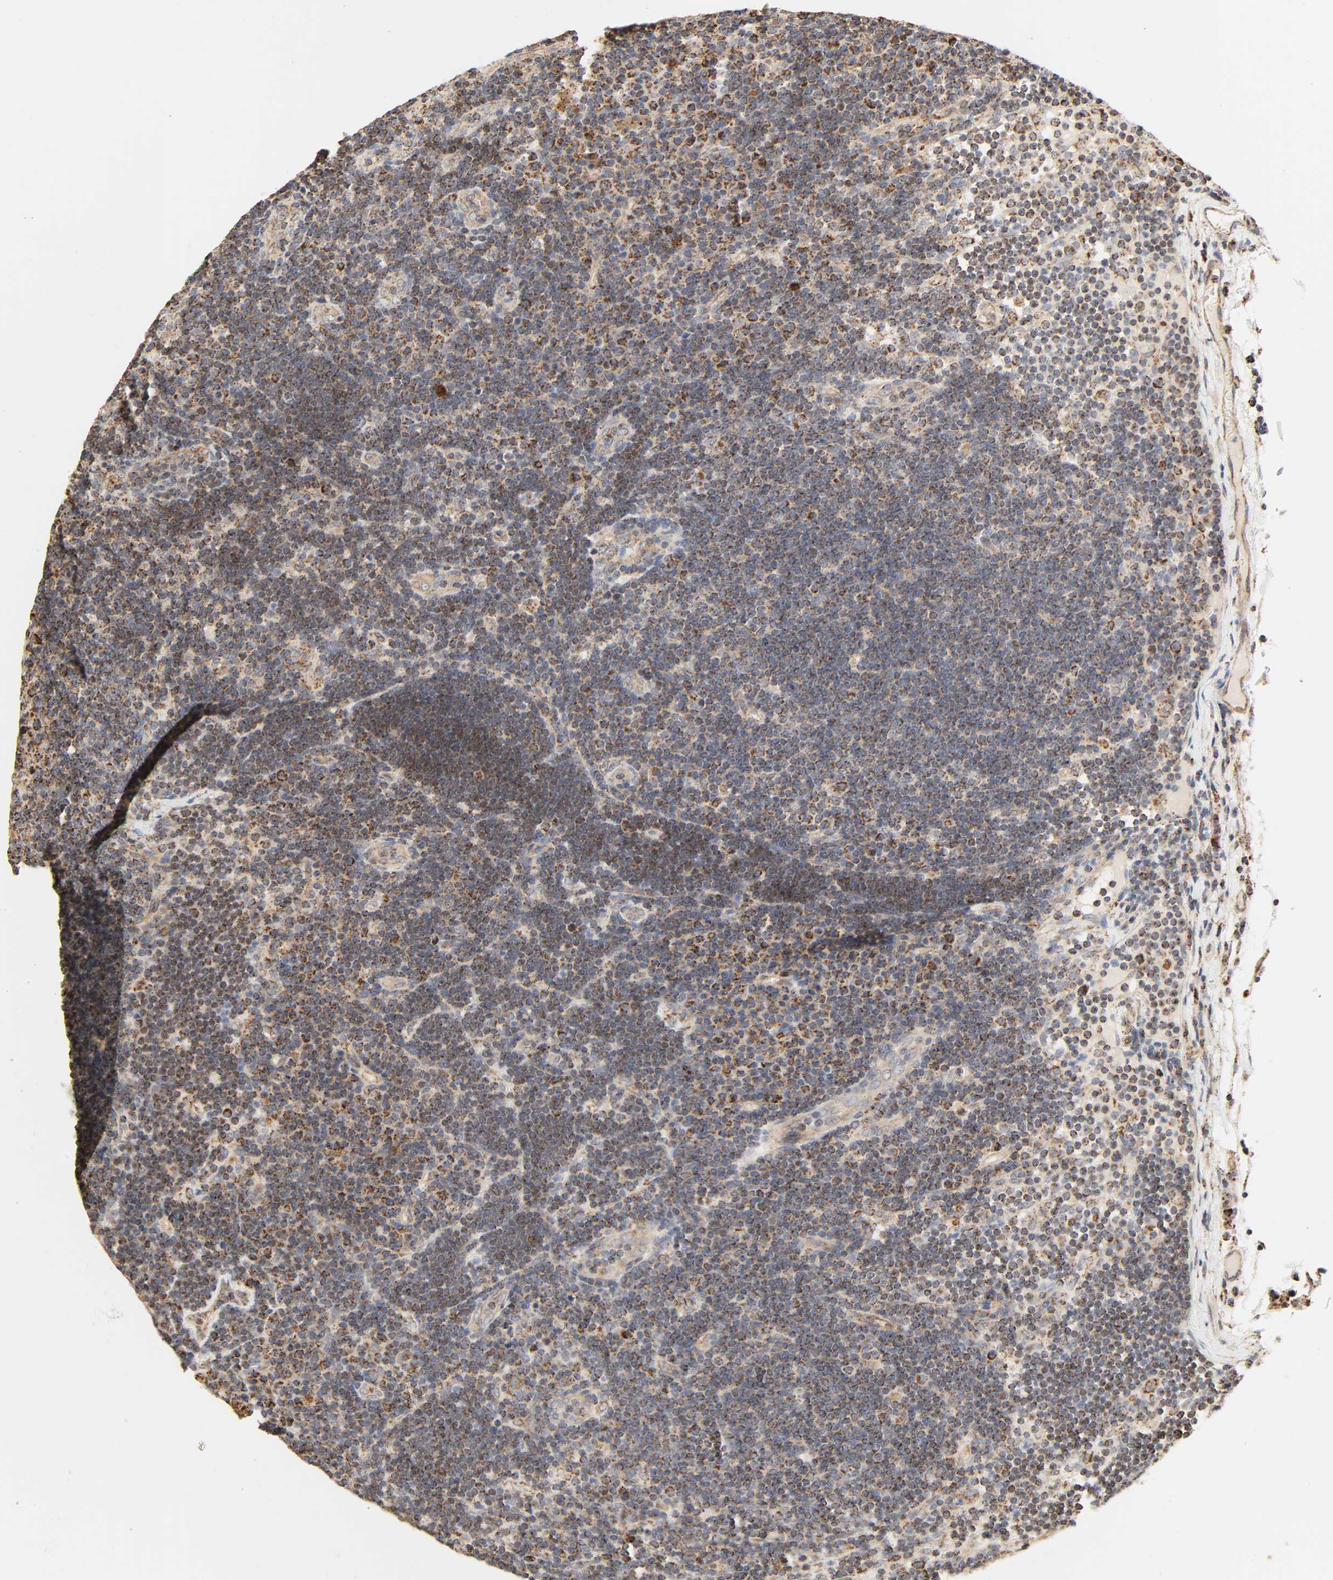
{"staining": {"intensity": "strong", "quantity": ">75%", "location": "cytoplasmic/membranous"}, "tissue": "lymph node", "cell_type": "Germinal center cells", "image_type": "normal", "snomed": [{"axis": "morphology", "description": "Normal tissue, NOS"}, {"axis": "morphology", "description": "Squamous cell carcinoma, metastatic, NOS"}, {"axis": "topography", "description": "Lymph node"}], "caption": "This micrograph displays immunohistochemistry (IHC) staining of unremarkable human lymph node, with high strong cytoplasmic/membranous staining in about >75% of germinal center cells.", "gene": "ZMAT5", "patient": {"sex": "female", "age": 53}}